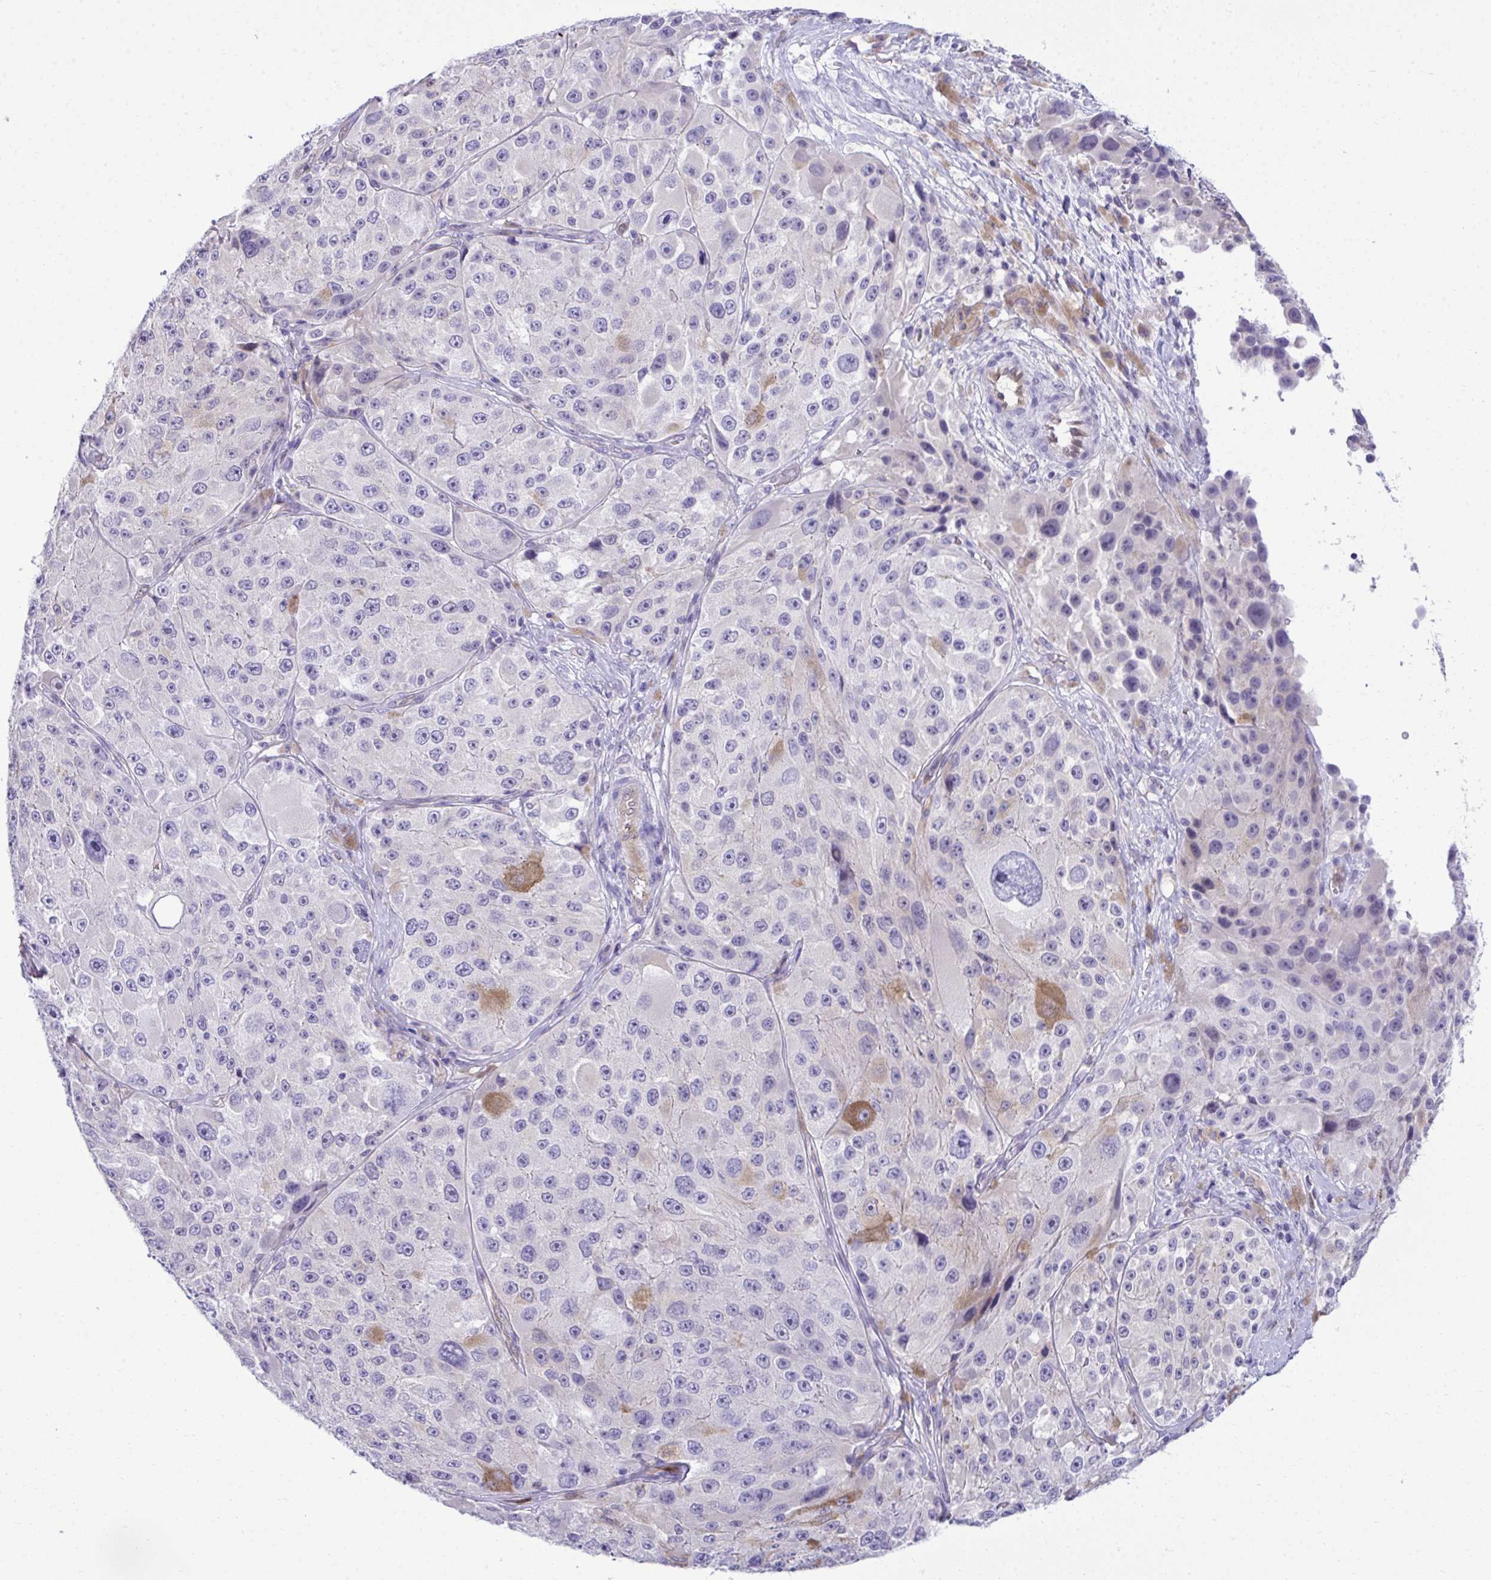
{"staining": {"intensity": "negative", "quantity": "none", "location": "none"}, "tissue": "melanoma", "cell_type": "Tumor cells", "image_type": "cancer", "snomed": [{"axis": "morphology", "description": "Malignant melanoma, Metastatic site"}, {"axis": "topography", "description": "Lymph node"}], "caption": "DAB (3,3'-diaminobenzidine) immunohistochemical staining of human melanoma demonstrates no significant staining in tumor cells. (Immunohistochemistry (ihc), brightfield microscopy, high magnification).", "gene": "PGM2L1", "patient": {"sex": "male", "age": 62}}